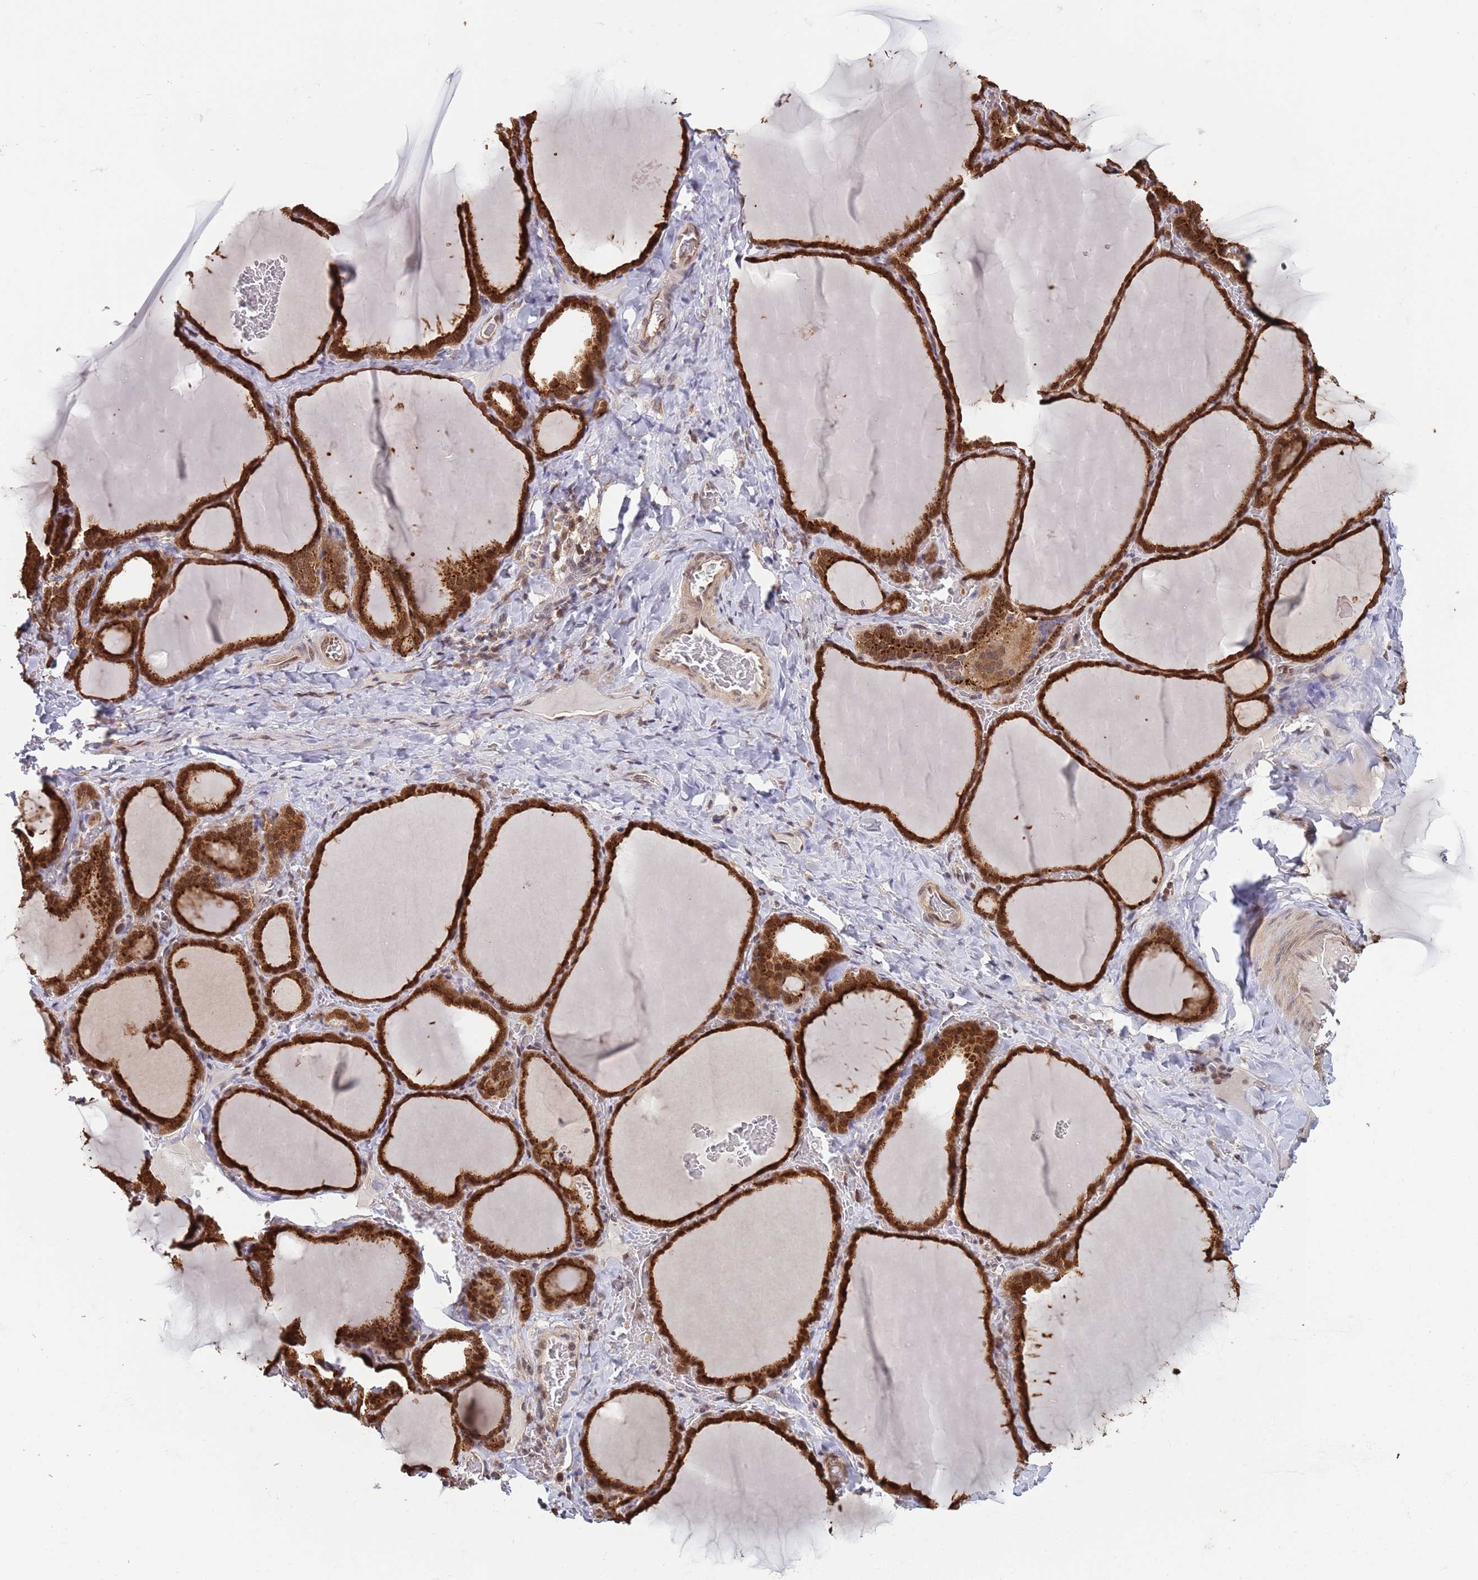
{"staining": {"intensity": "strong", "quantity": ">75%", "location": "cytoplasmic/membranous,nuclear"}, "tissue": "thyroid gland", "cell_type": "Glandular cells", "image_type": "normal", "snomed": [{"axis": "morphology", "description": "Normal tissue, NOS"}, {"axis": "topography", "description": "Thyroid gland"}], "caption": "High-power microscopy captured an immunohistochemistry (IHC) photomicrograph of unremarkable thyroid gland, revealing strong cytoplasmic/membranous,nuclear staining in about >75% of glandular cells. Using DAB (3,3'-diaminobenzidine) (brown) and hematoxylin (blue) stains, captured at high magnification using brightfield microscopy.", "gene": "SALL1", "patient": {"sex": "female", "age": 39}}